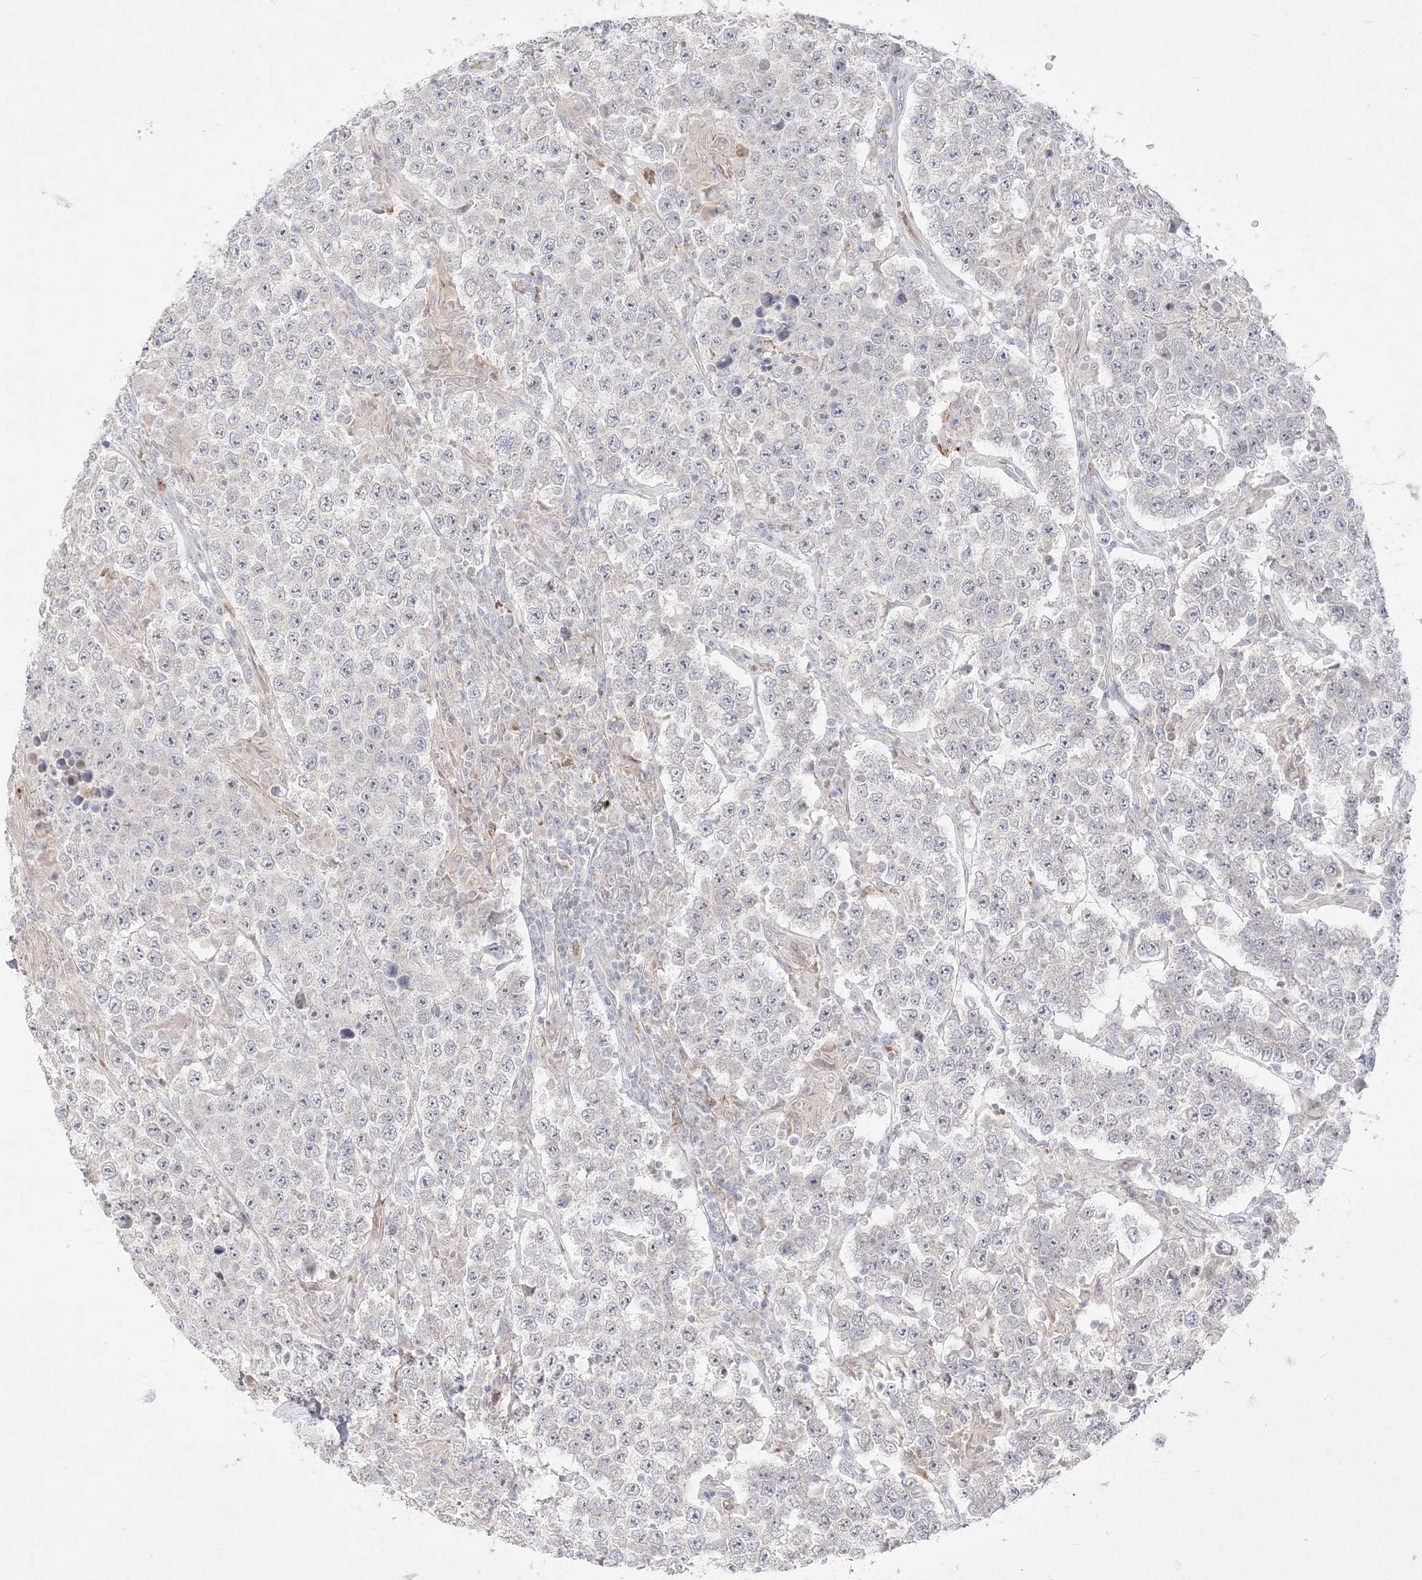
{"staining": {"intensity": "negative", "quantity": "none", "location": "none"}, "tissue": "testis cancer", "cell_type": "Tumor cells", "image_type": "cancer", "snomed": [{"axis": "morphology", "description": "Normal tissue, NOS"}, {"axis": "morphology", "description": "Urothelial carcinoma, High grade"}, {"axis": "morphology", "description": "Seminoma, NOS"}, {"axis": "morphology", "description": "Carcinoma, Embryonal, NOS"}, {"axis": "topography", "description": "Urinary bladder"}, {"axis": "topography", "description": "Testis"}], "caption": "This is an IHC micrograph of human testis cancer. There is no positivity in tumor cells.", "gene": "CLNK", "patient": {"sex": "male", "age": 41}}